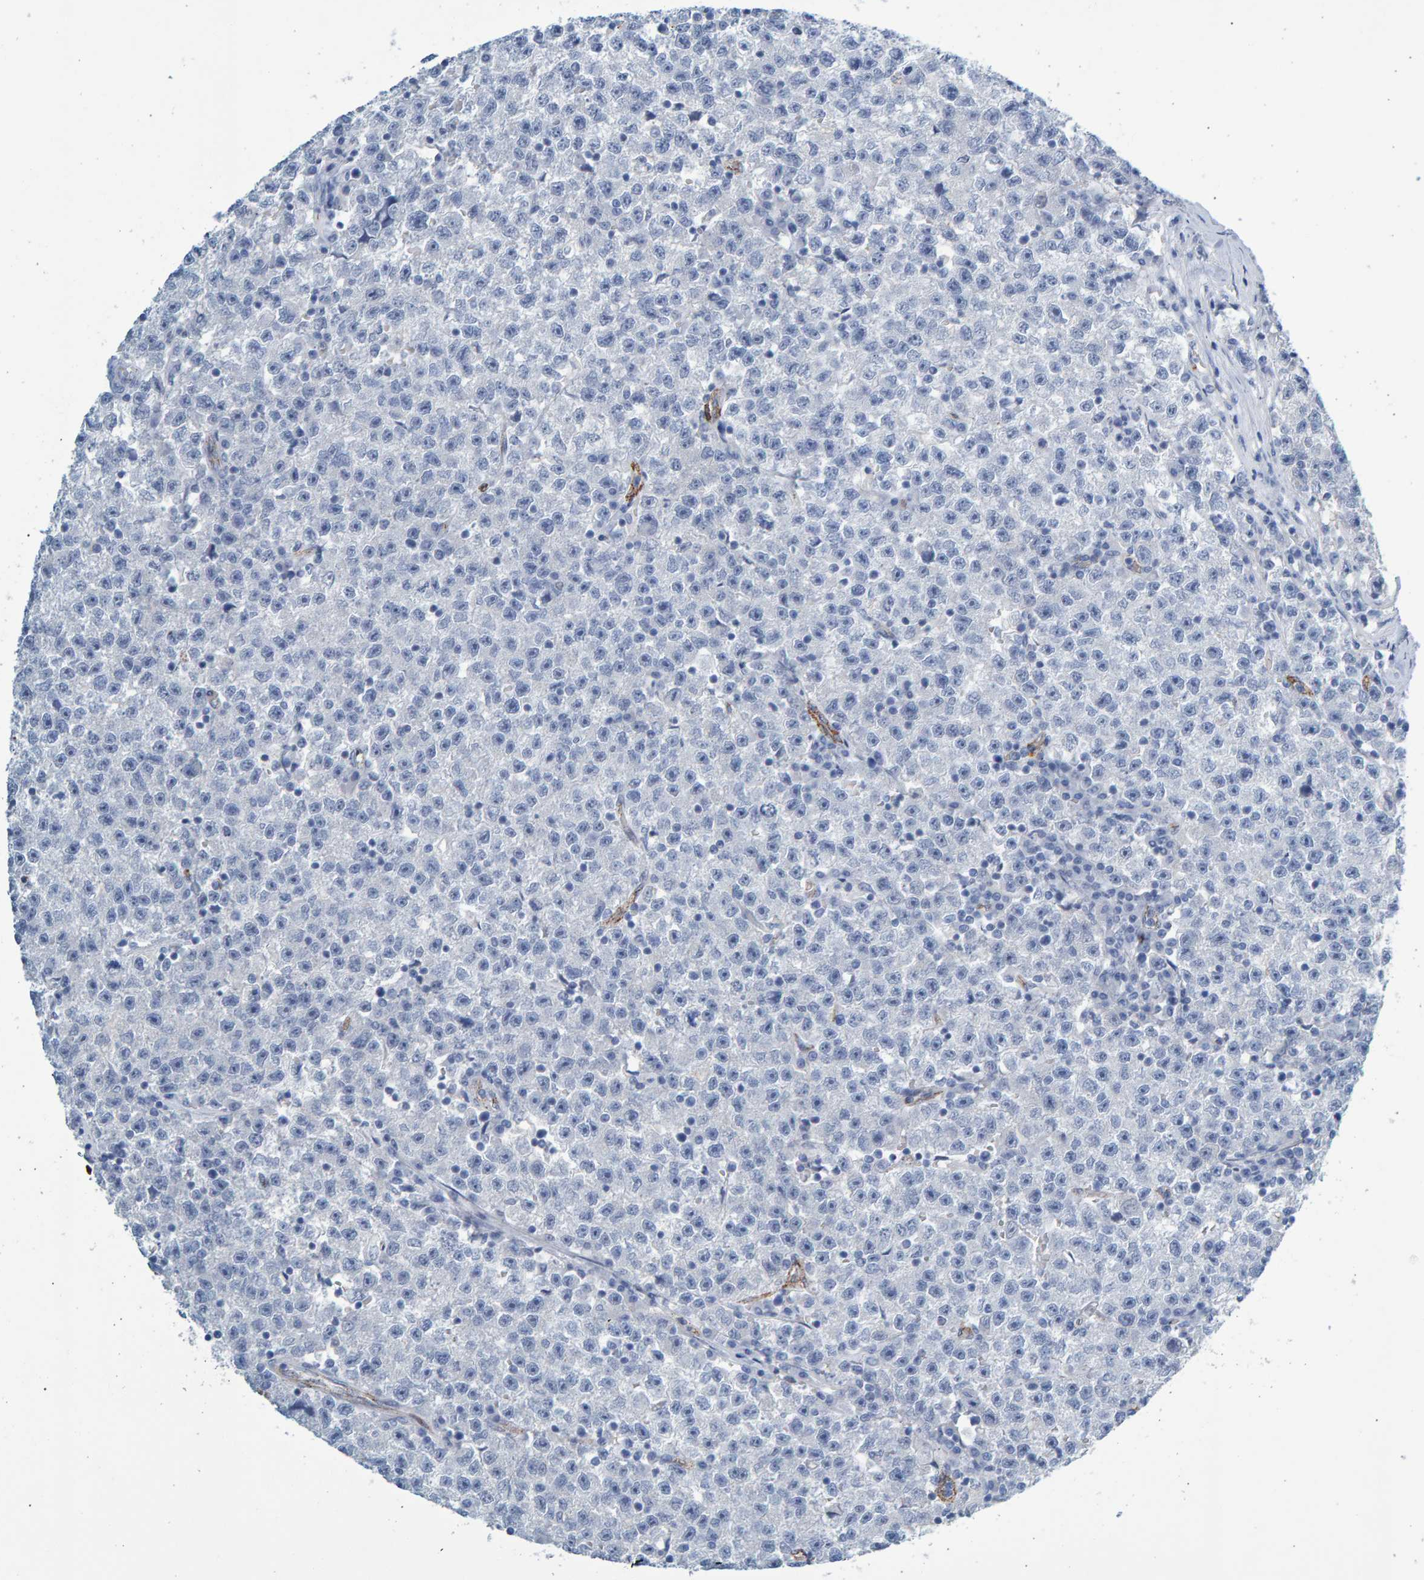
{"staining": {"intensity": "negative", "quantity": "none", "location": "none"}, "tissue": "testis cancer", "cell_type": "Tumor cells", "image_type": "cancer", "snomed": [{"axis": "morphology", "description": "Seminoma, NOS"}, {"axis": "topography", "description": "Testis"}], "caption": "An image of human testis seminoma is negative for staining in tumor cells.", "gene": "SLC34A3", "patient": {"sex": "male", "age": 22}}